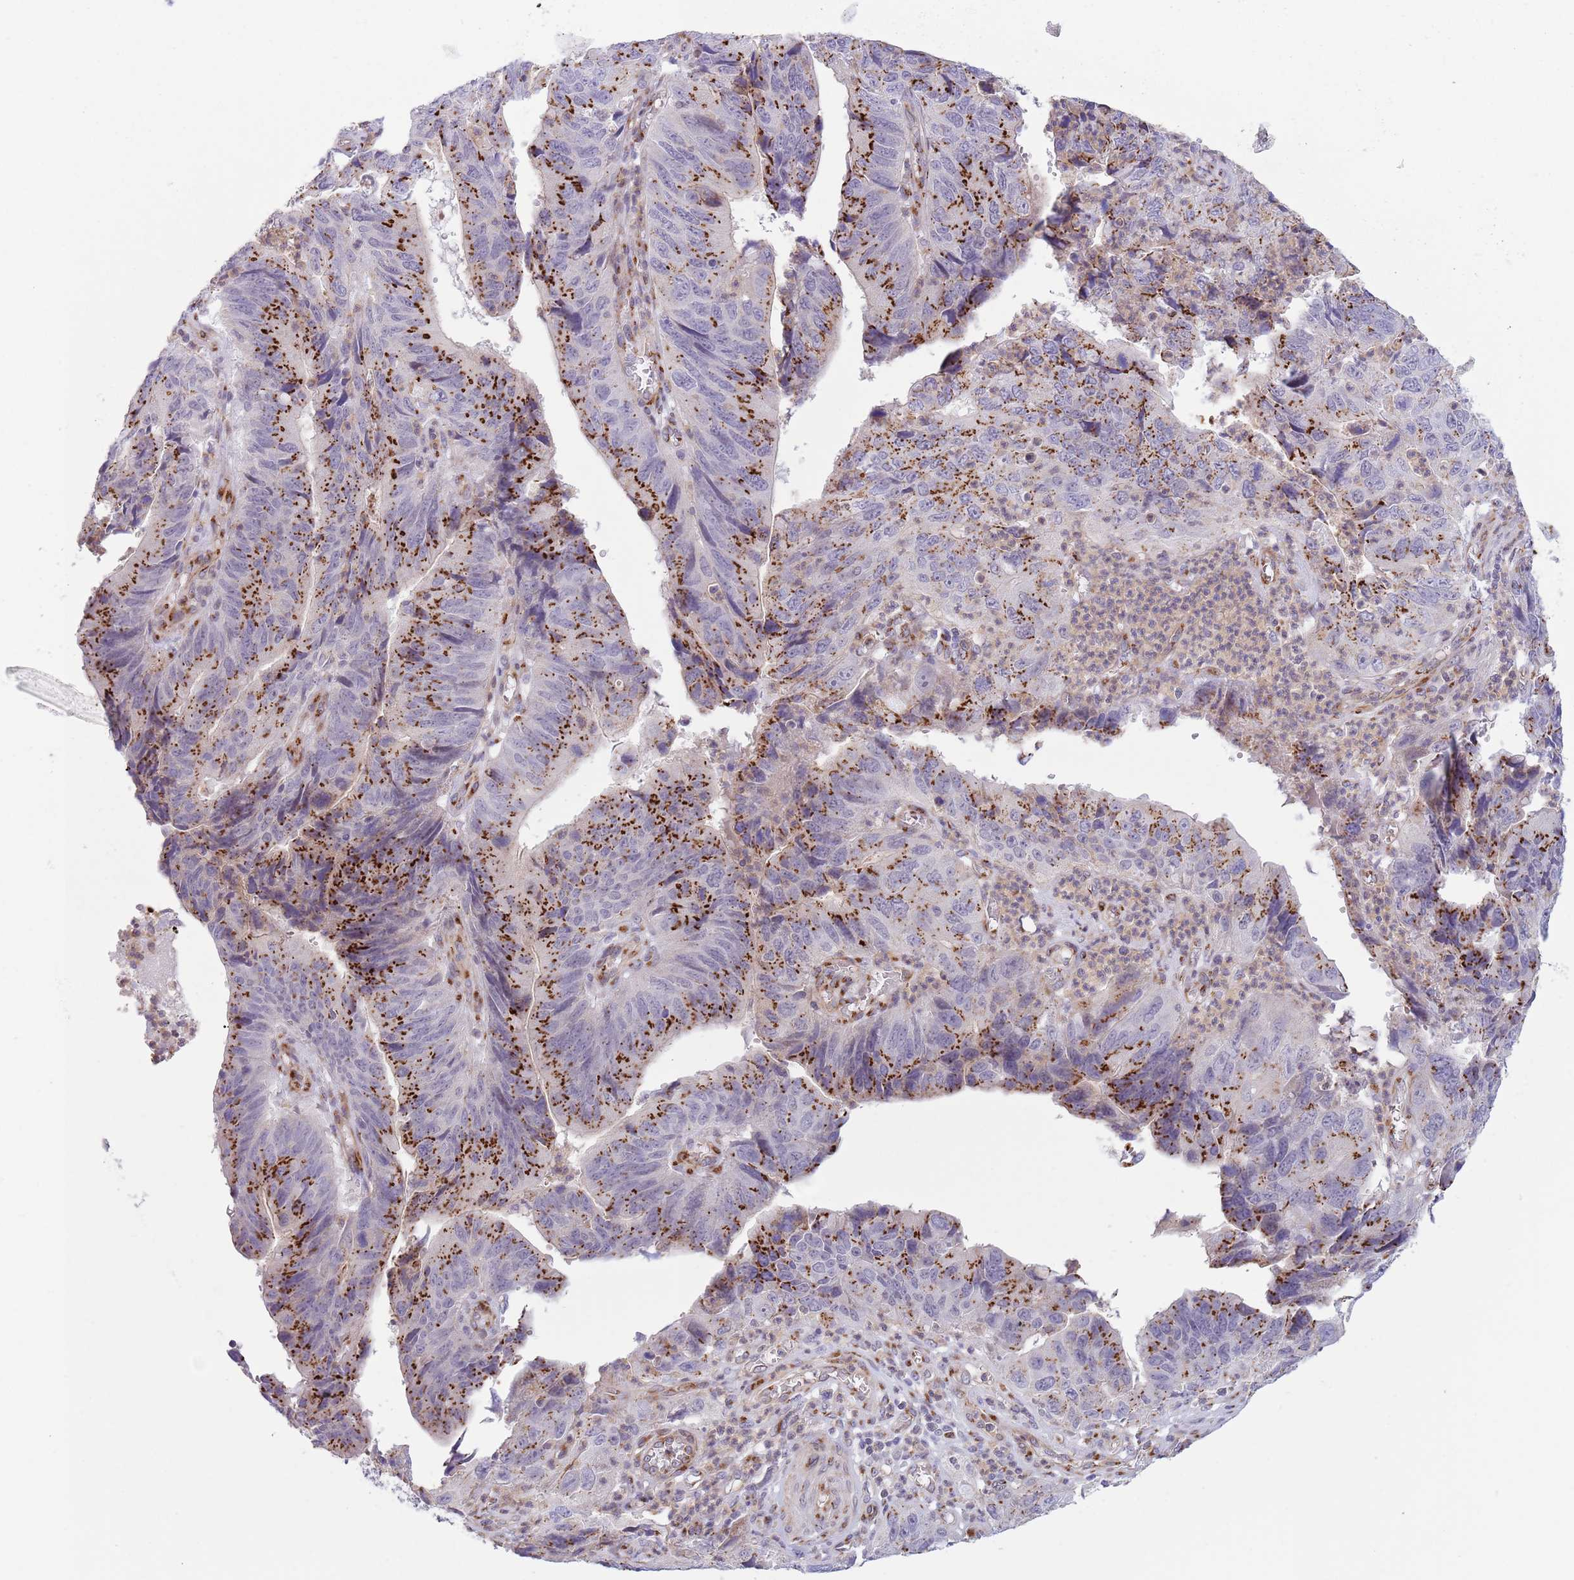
{"staining": {"intensity": "strong", "quantity": ">75%", "location": "cytoplasmic/membranous"}, "tissue": "stomach cancer", "cell_type": "Tumor cells", "image_type": "cancer", "snomed": [{"axis": "morphology", "description": "Adenocarcinoma, NOS"}, {"axis": "topography", "description": "Stomach"}], "caption": "This micrograph demonstrates stomach adenocarcinoma stained with IHC to label a protein in brown. The cytoplasmic/membranous of tumor cells show strong positivity for the protein. Nuclei are counter-stained blue.", "gene": "C20orf96", "patient": {"sex": "male", "age": 59}}